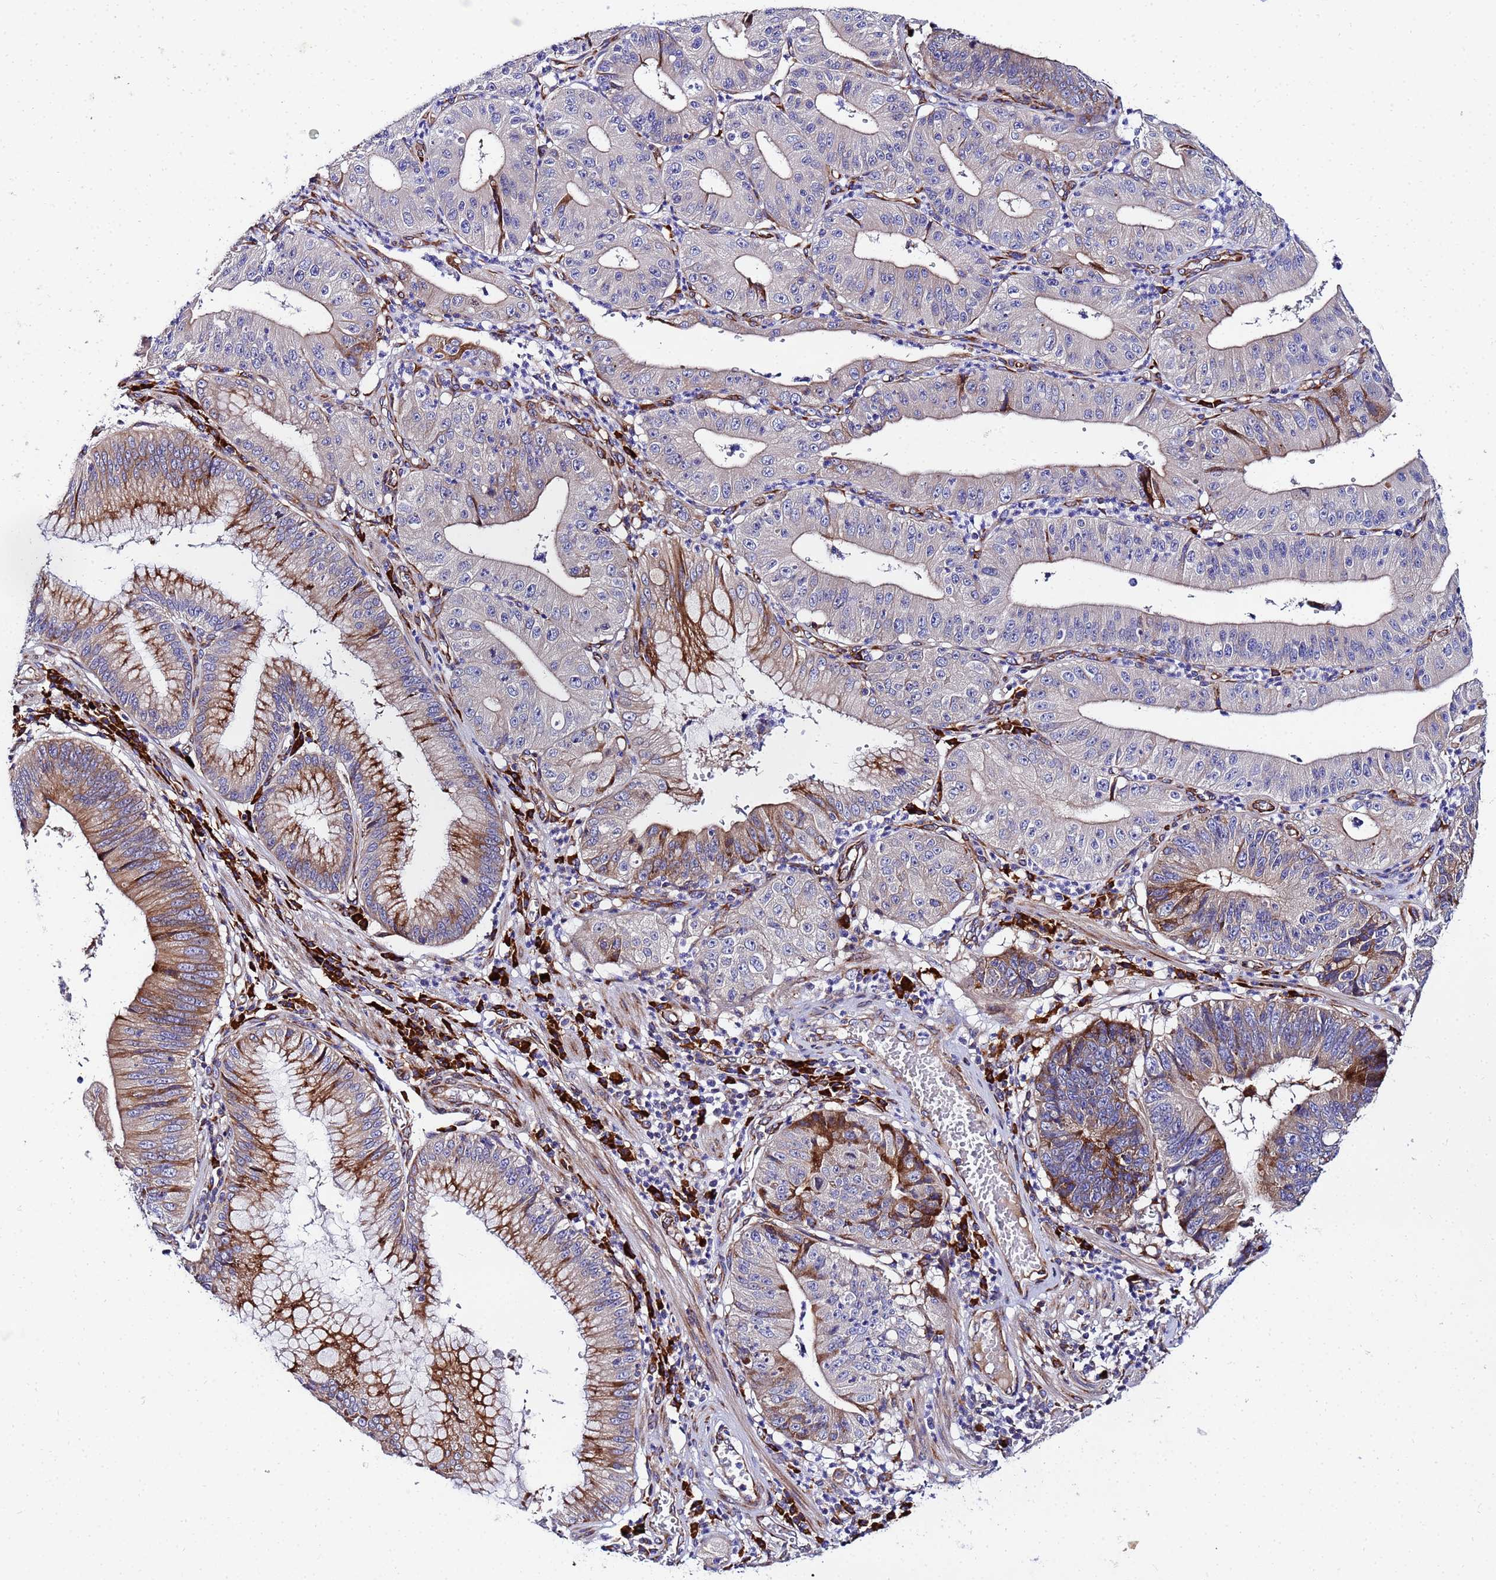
{"staining": {"intensity": "moderate", "quantity": "25%-75%", "location": "cytoplasmic/membranous"}, "tissue": "stomach cancer", "cell_type": "Tumor cells", "image_type": "cancer", "snomed": [{"axis": "morphology", "description": "Adenocarcinoma, NOS"}, {"axis": "topography", "description": "Stomach"}], "caption": "A micrograph of adenocarcinoma (stomach) stained for a protein displays moderate cytoplasmic/membranous brown staining in tumor cells. The protein is shown in brown color, while the nuclei are stained blue.", "gene": "POM121", "patient": {"sex": "male", "age": 59}}